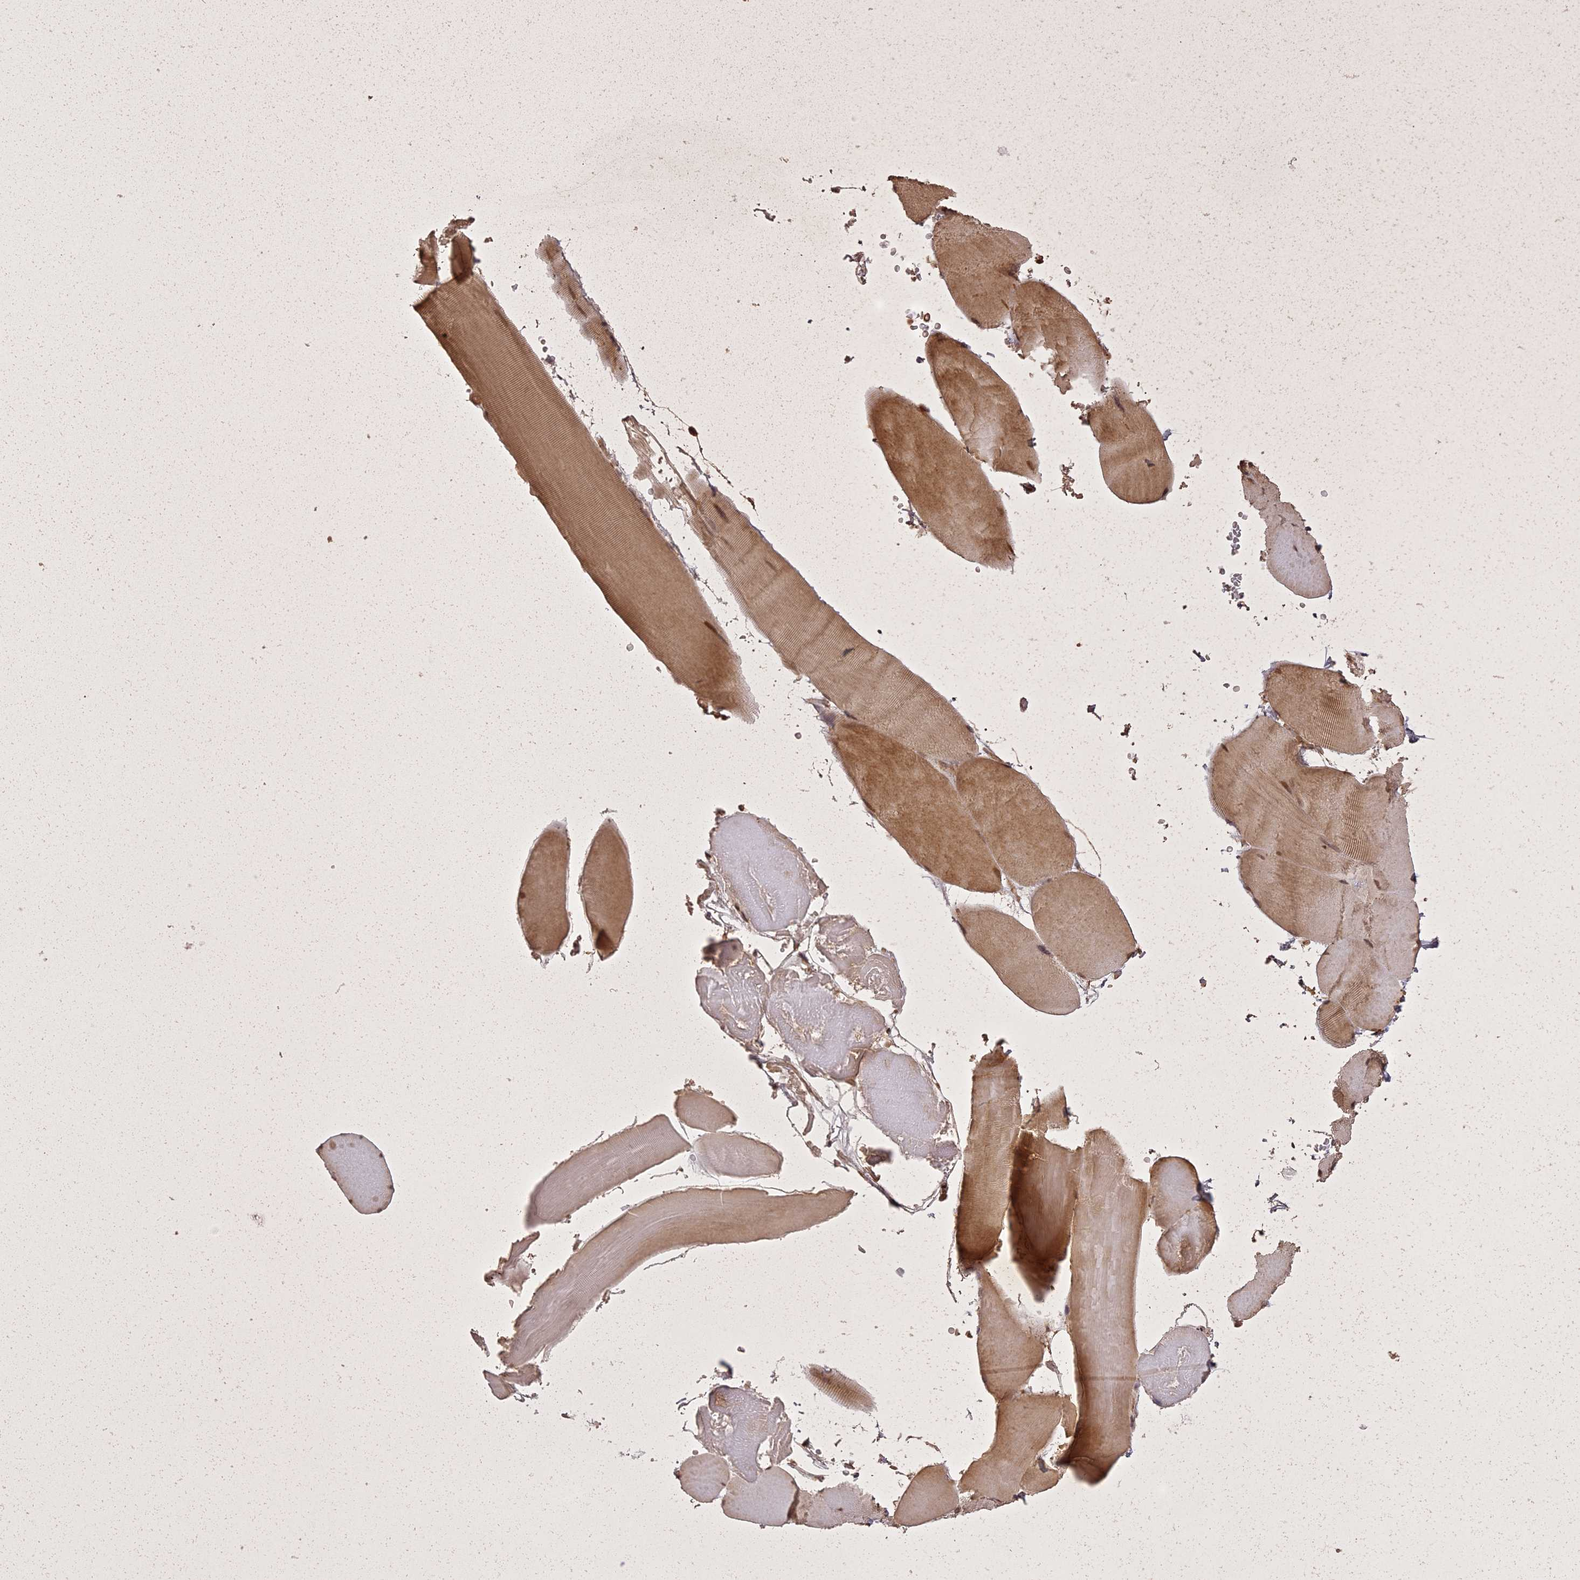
{"staining": {"intensity": "moderate", "quantity": "25%-75%", "location": "cytoplasmic/membranous,nuclear"}, "tissue": "skeletal muscle", "cell_type": "Myocytes", "image_type": "normal", "snomed": [{"axis": "morphology", "description": "Normal tissue, NOS"}, {"axis": "topography", "description": "Skeletal muscle"}, {"axis": "topography", "description": "Head-Neck"}], "caption": "Immunohistochemistry (IHC) image of unremarkable skeletal muscle: skeletal muscle stained using immunohistochemistry (IHC) exhibits medium levels of moderate protein expression localized specifically in the cytoplasmic/membranous,nuclear of myocytes, appearing as a cytoplasmic/membranous,nuclear brown color.", "gene": "LIN37", "patient": {"sex": "male", "age": 66}}